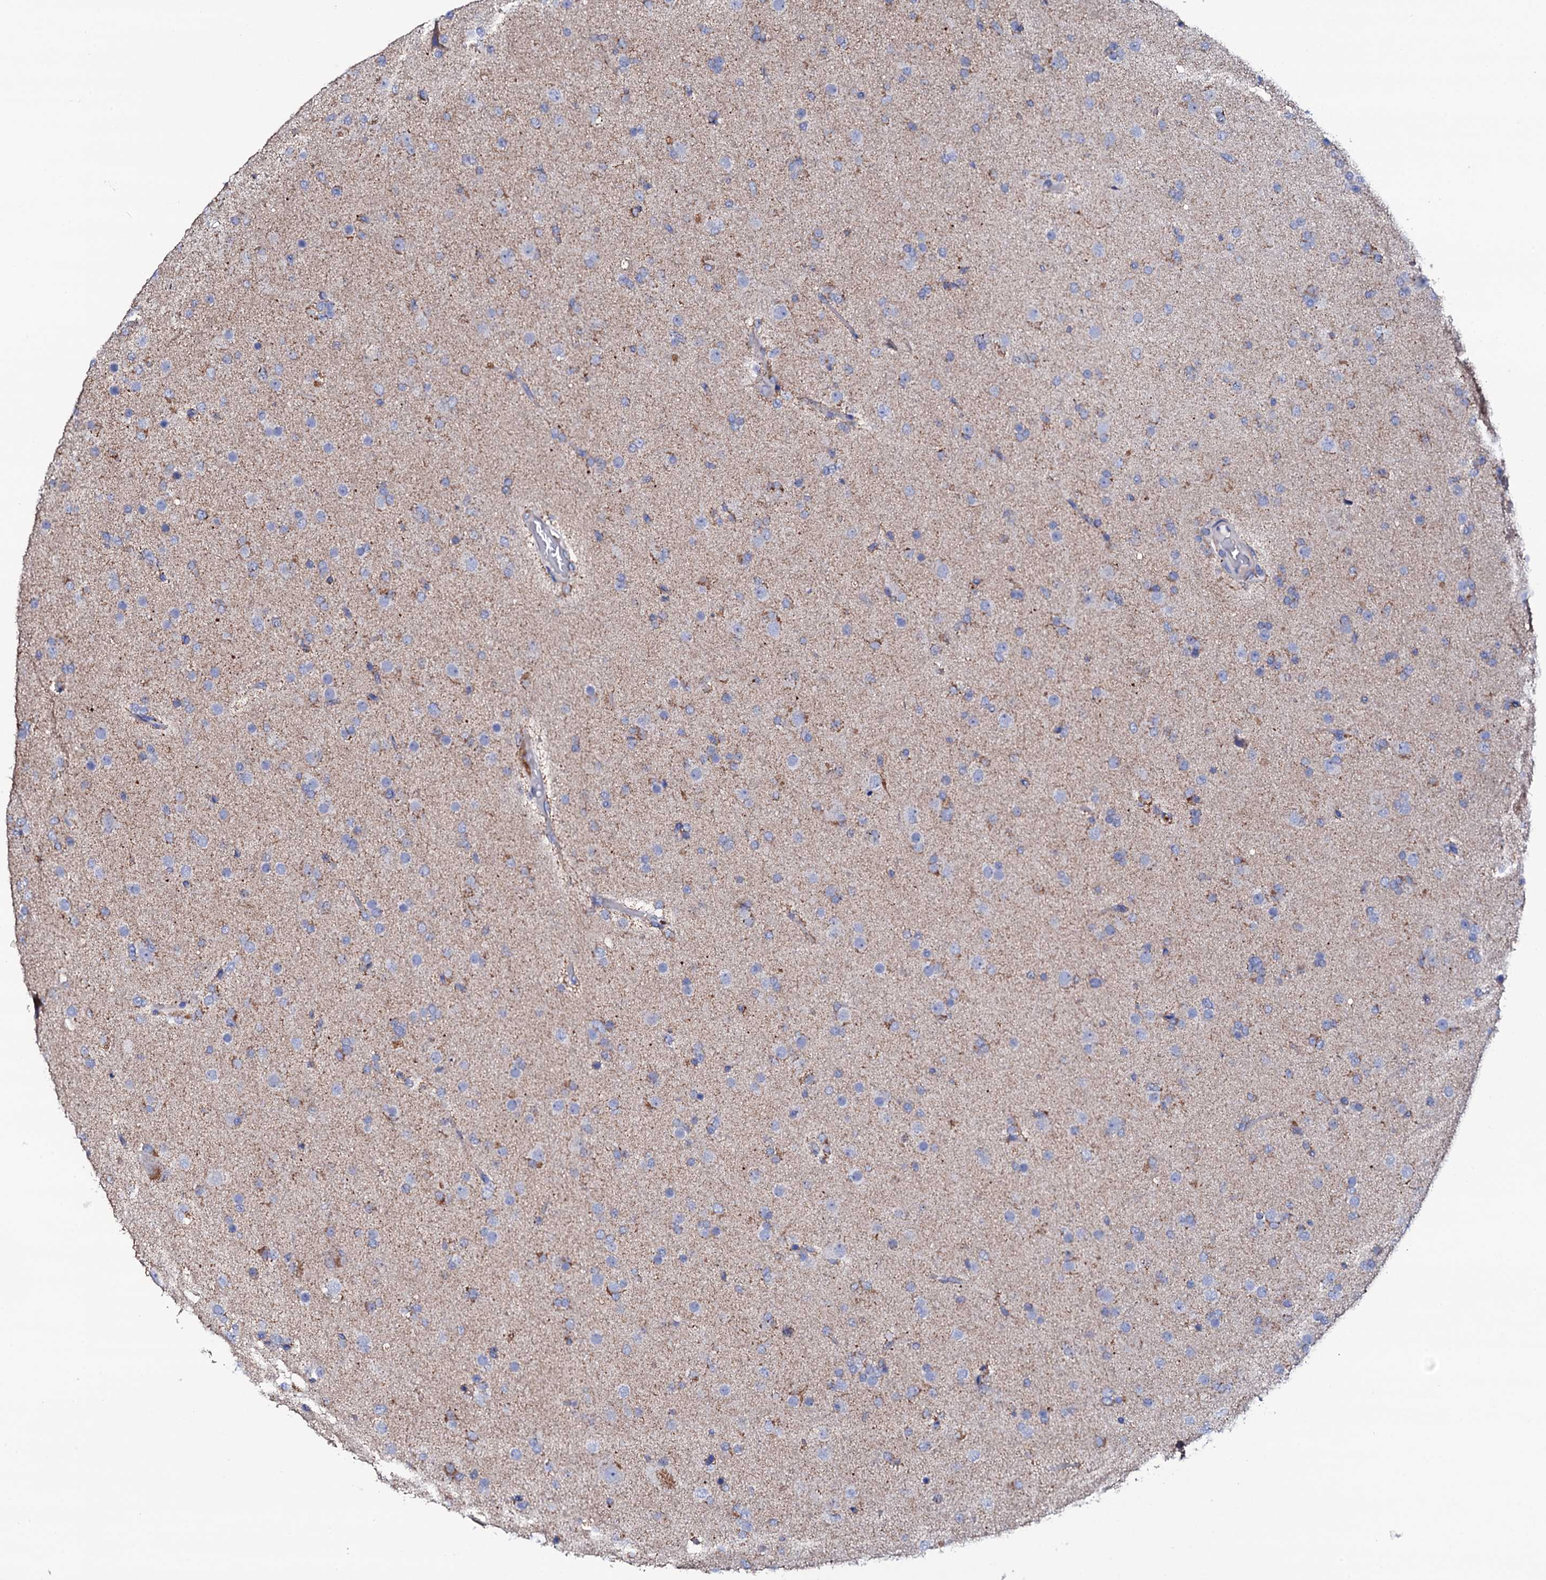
{"staining": {"intensity": "negative", "quantity": "none", "location": "none"}, "tissue": "glioma", "cell_type": "Tumor cells", "image_type": "cancer", "snomed": [{"axis": "morphology", "description": "Glioma, malignant, Low grade"}, {"axis": "topography", "description": "Brain"}], "caption": "Glioma was stained to show a protein in brown. There is no significant staining in tumor cells.", "gene": "TCAF2", "patient": {"sex": "male", "age": 65}}